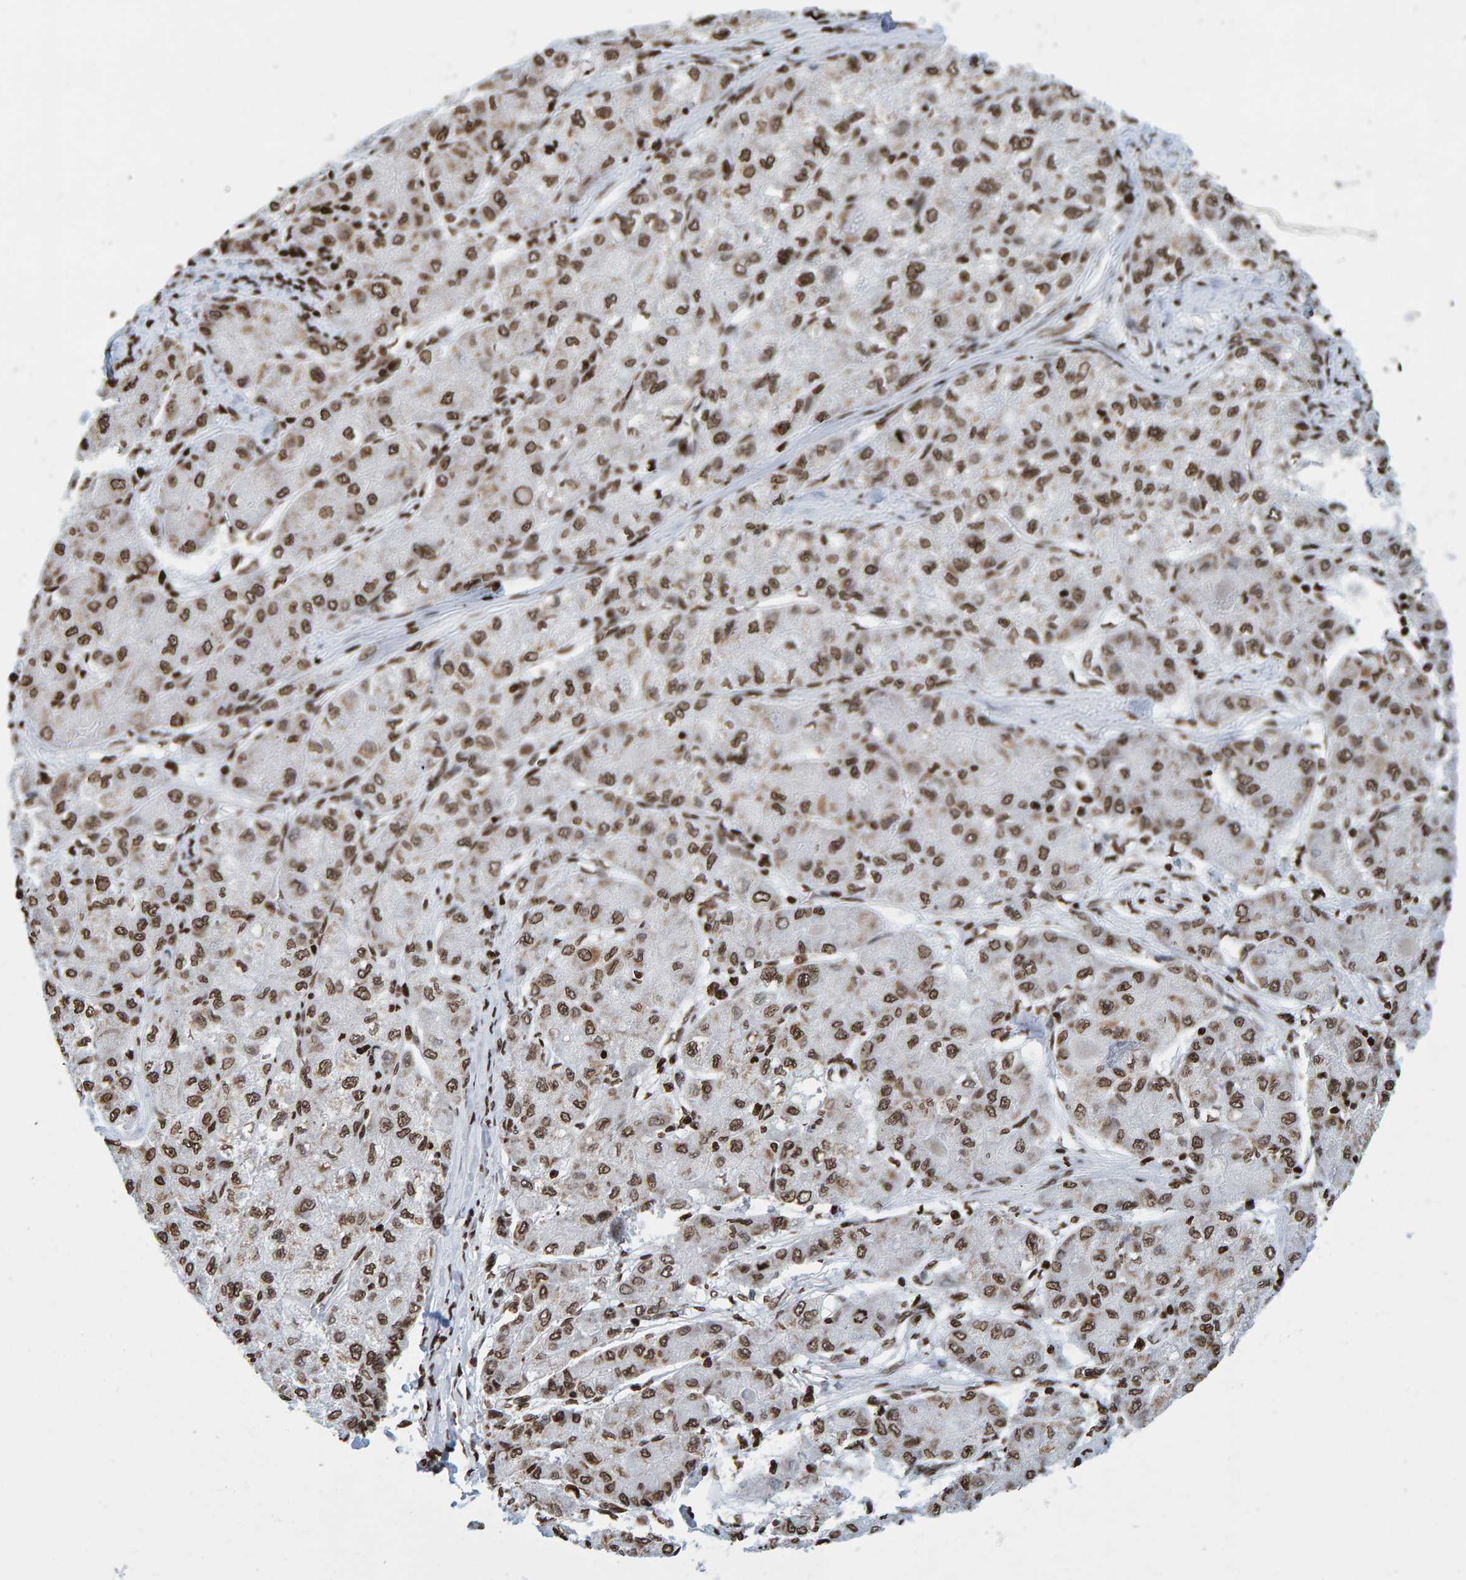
{"staining": {"intensity": "strong", "quantity": ">75%", "location": "nuclear"}, "tissue": "liver cancer", "cell_type": "Tumor cells", "image_type": "cancer", "snomed": [{"axis": "morphology", "description": "Carcinoma, Hepatocellular, NOS"}, {"axis": "topography", "description": "Liver"}], "caption": "A brown stain highlights strong nuclear expression of a protein in human hepatocellular carcinoma (liver) tumor cells.", "gene": "BRF2", "patient": {"sex": "male", "age": 80}}